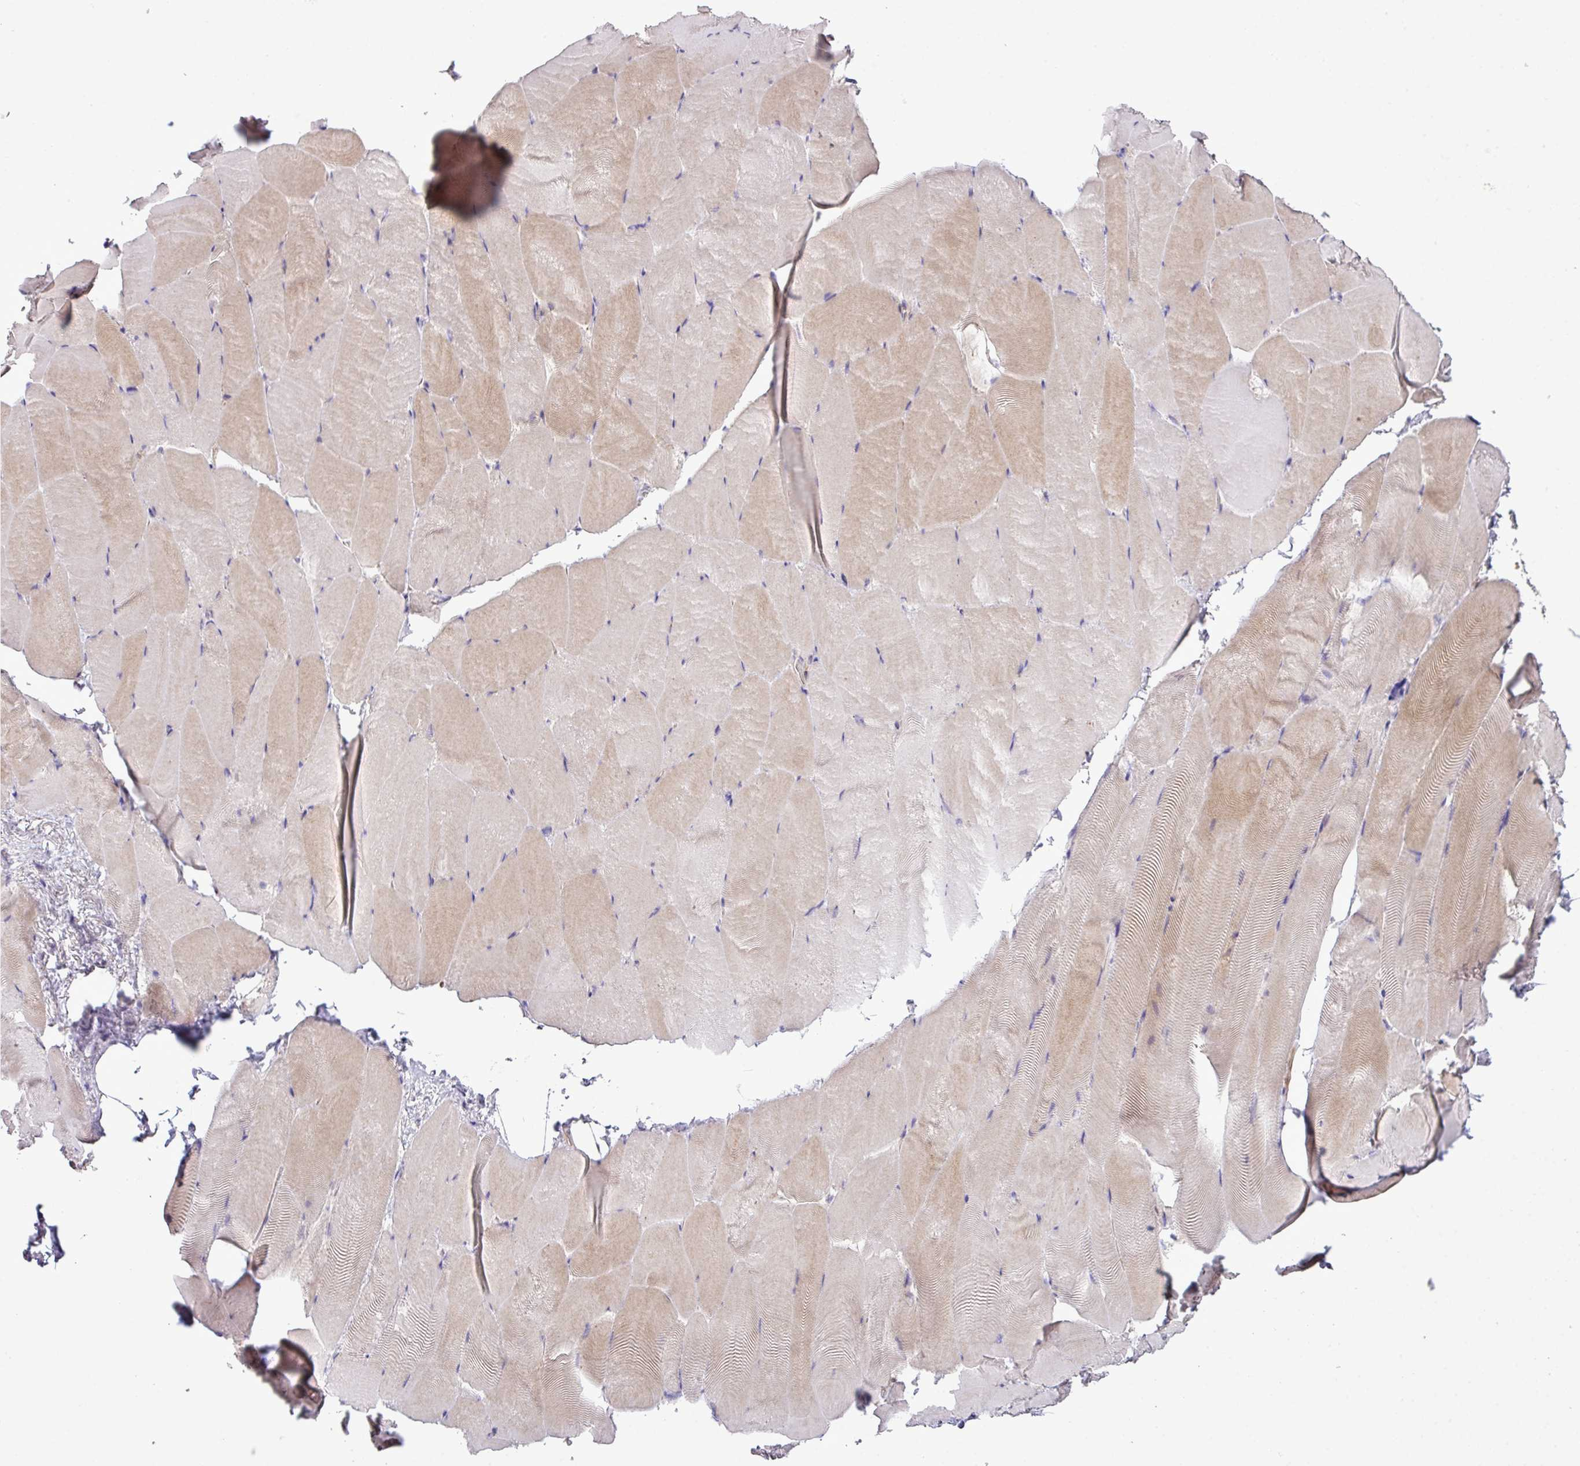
{"staining": {"intensity": "weak", "quantity": "<25%", "location": "cytoplasmic/membranous"}, "tissue": "skeletal muscle", "cell_type": "Myocytes", "image_type": "normal", "snomed": [{"axis": "morphology", "description": "Normal tissue, NOS"}, {"axis": "topography", "description": "Skeletal muscle"}], "caption": "This is an immunohistochemistry (IHC) histopathology image of normal human skeletal muscle. There is no positivity in myocytes.", "gene": "XIAP", "patient": {"sex": "female", "age": 64}}